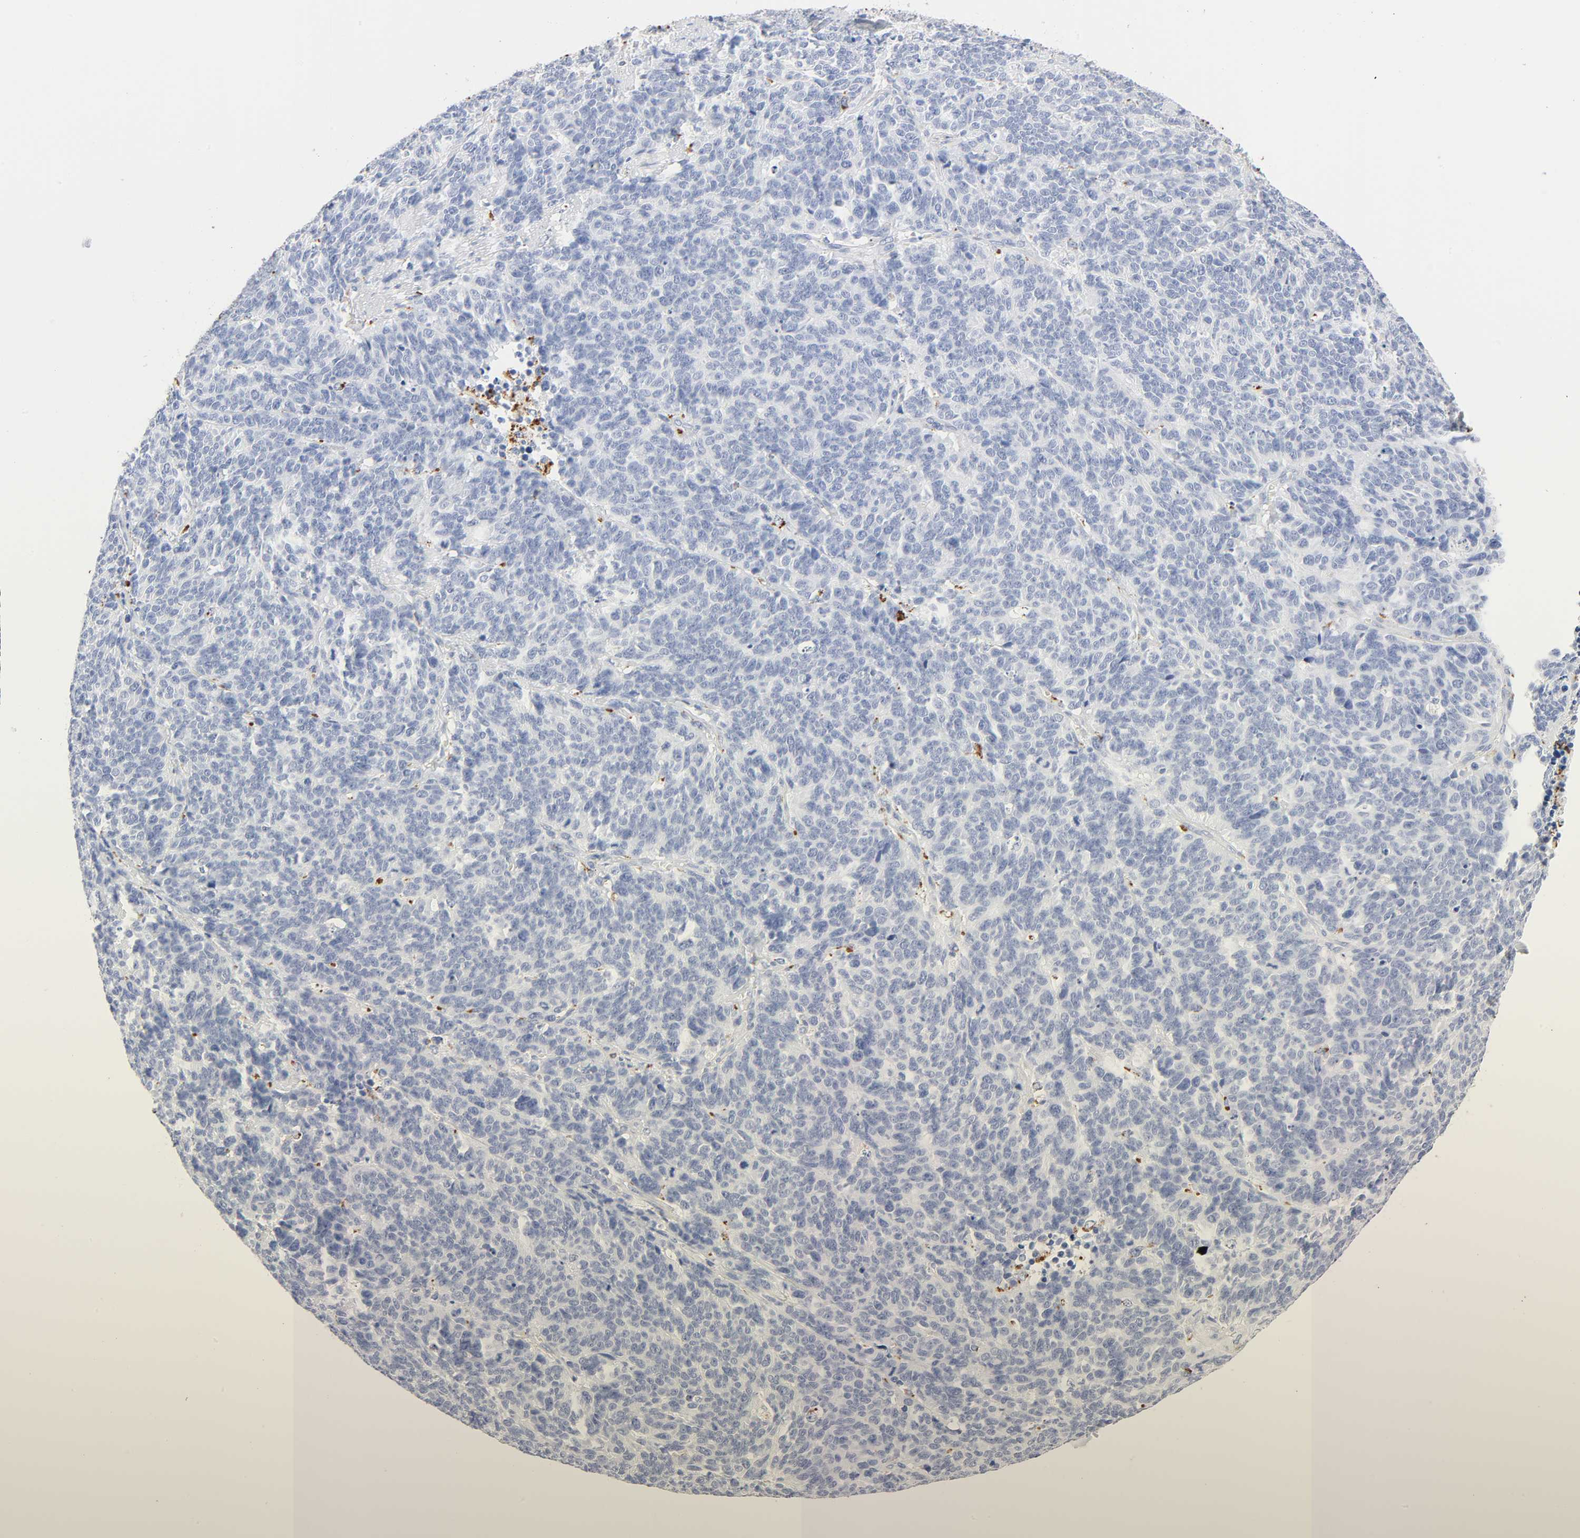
{"staining": {"intensity": "negative", "quantity": "none", "location": "none"}, "tissue": "lung cancer", "cell_type": "Tumor cells", "image_type": "cancer", "snomed": [{"axis": "morphology", "description": "Neoplasm, malignant, NOS"}, {"axis": "topography", "description": "Lung"}], "caption": "This photomicrograph is of neoplasm (malignant) (lung) stained with immunohistochemistry to label a protein in brown with the nuclei are counter-stained blue. There is no staining in tumor cells.", "gene": "PLP1", "patient": {"sex": "female", "age": 58}}